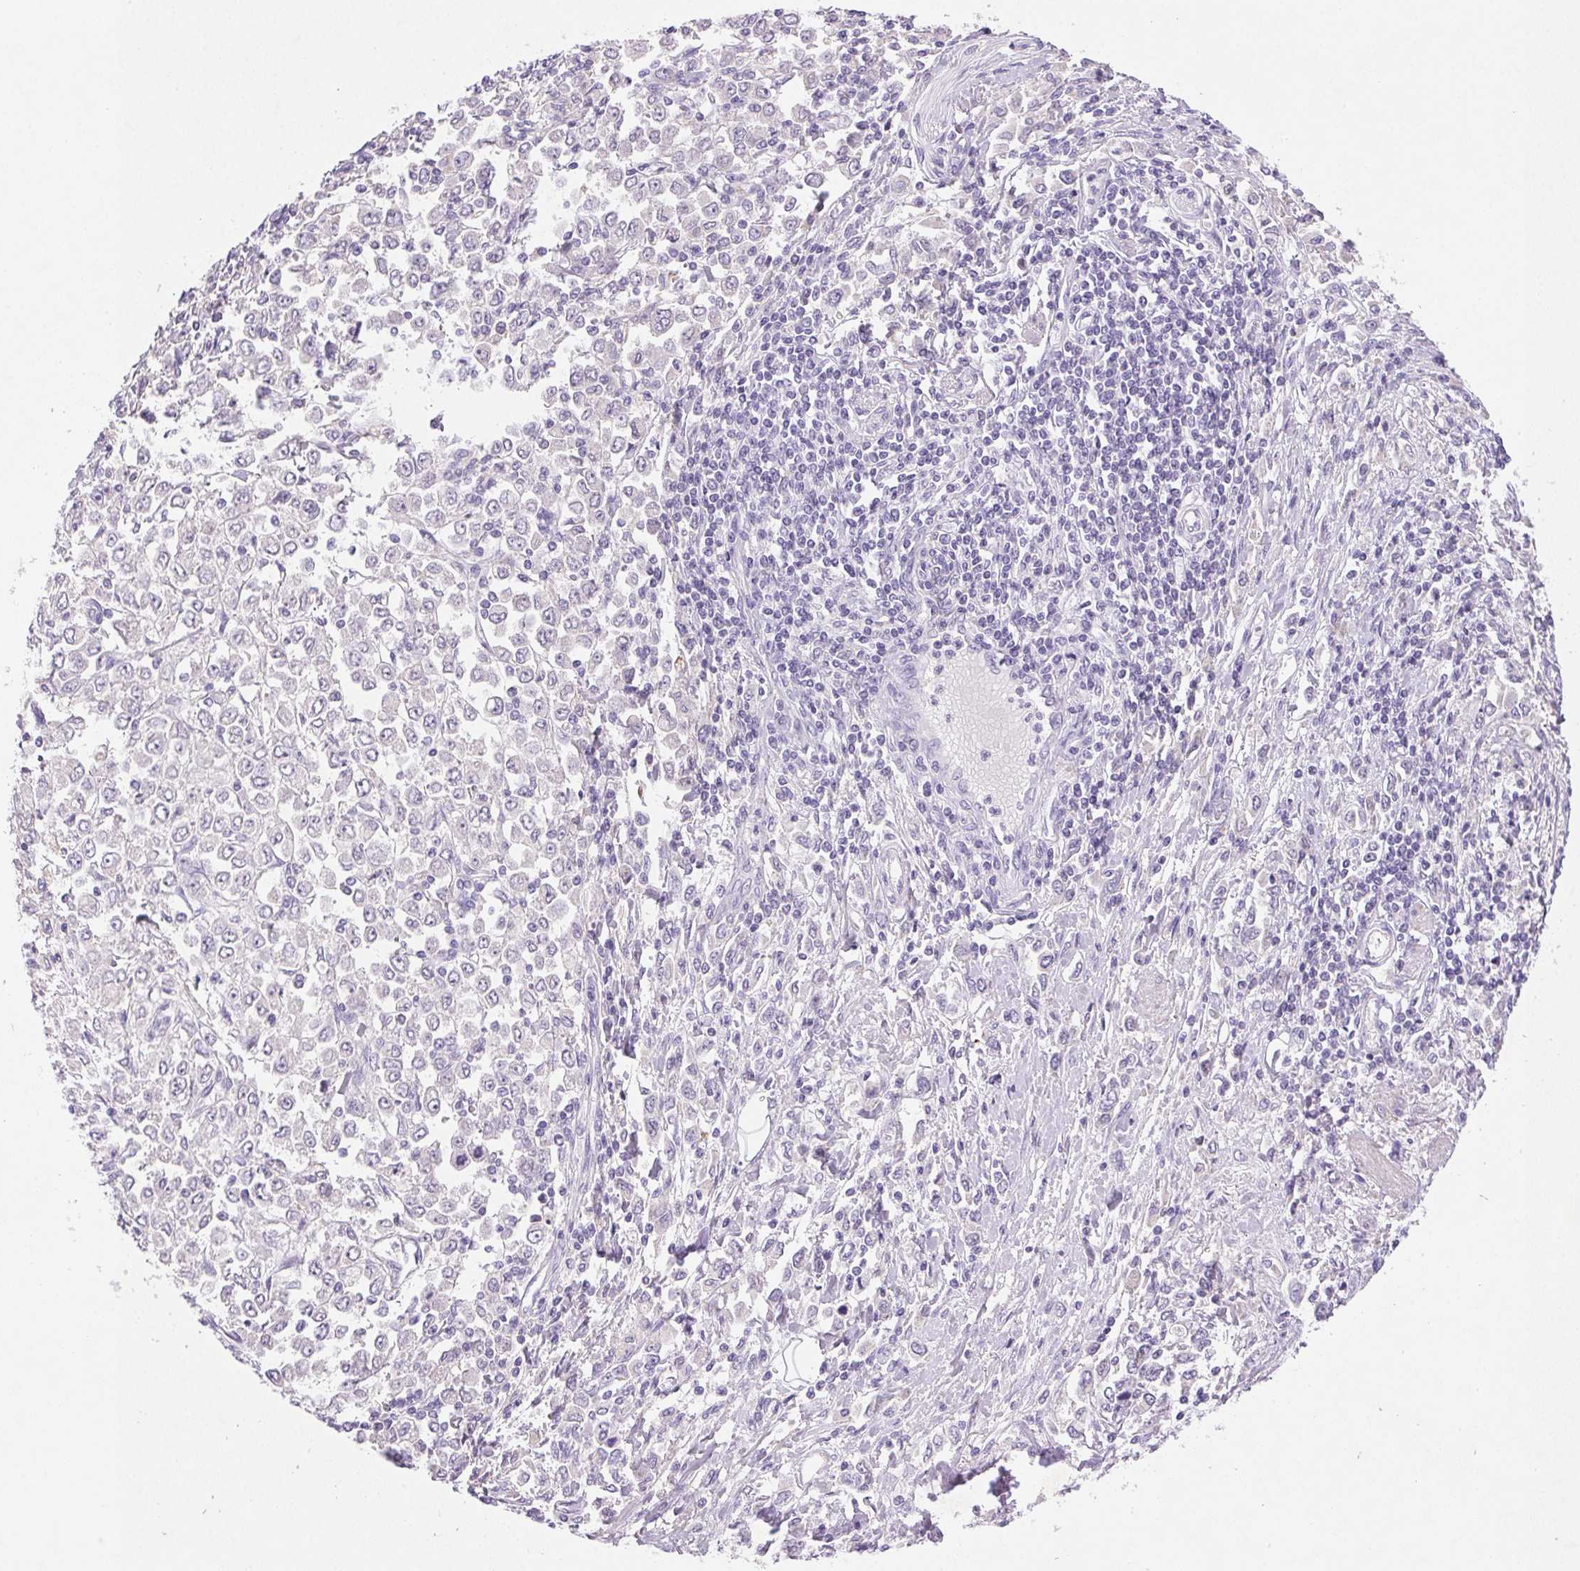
{"staining": {"intensity": "negative", "quantity": "none", "location": "none"}, "tissue": "stomach cancer", "cell_type": "Tumor cells", "image_type": "cancer", "snomed": [{"axis": "morphology", "description": "Adenocarcinoma, NOS"}, {"axis": "topography", "description": "Stomach, upper"}], "caption": "DAB immunohistochemical staining of human stomach cancer (adenocarcinoma) shows no significant expression in tumor cells.", "gene": "ARHGAP11B", "patient": {"sex": "male", "age": 70}}